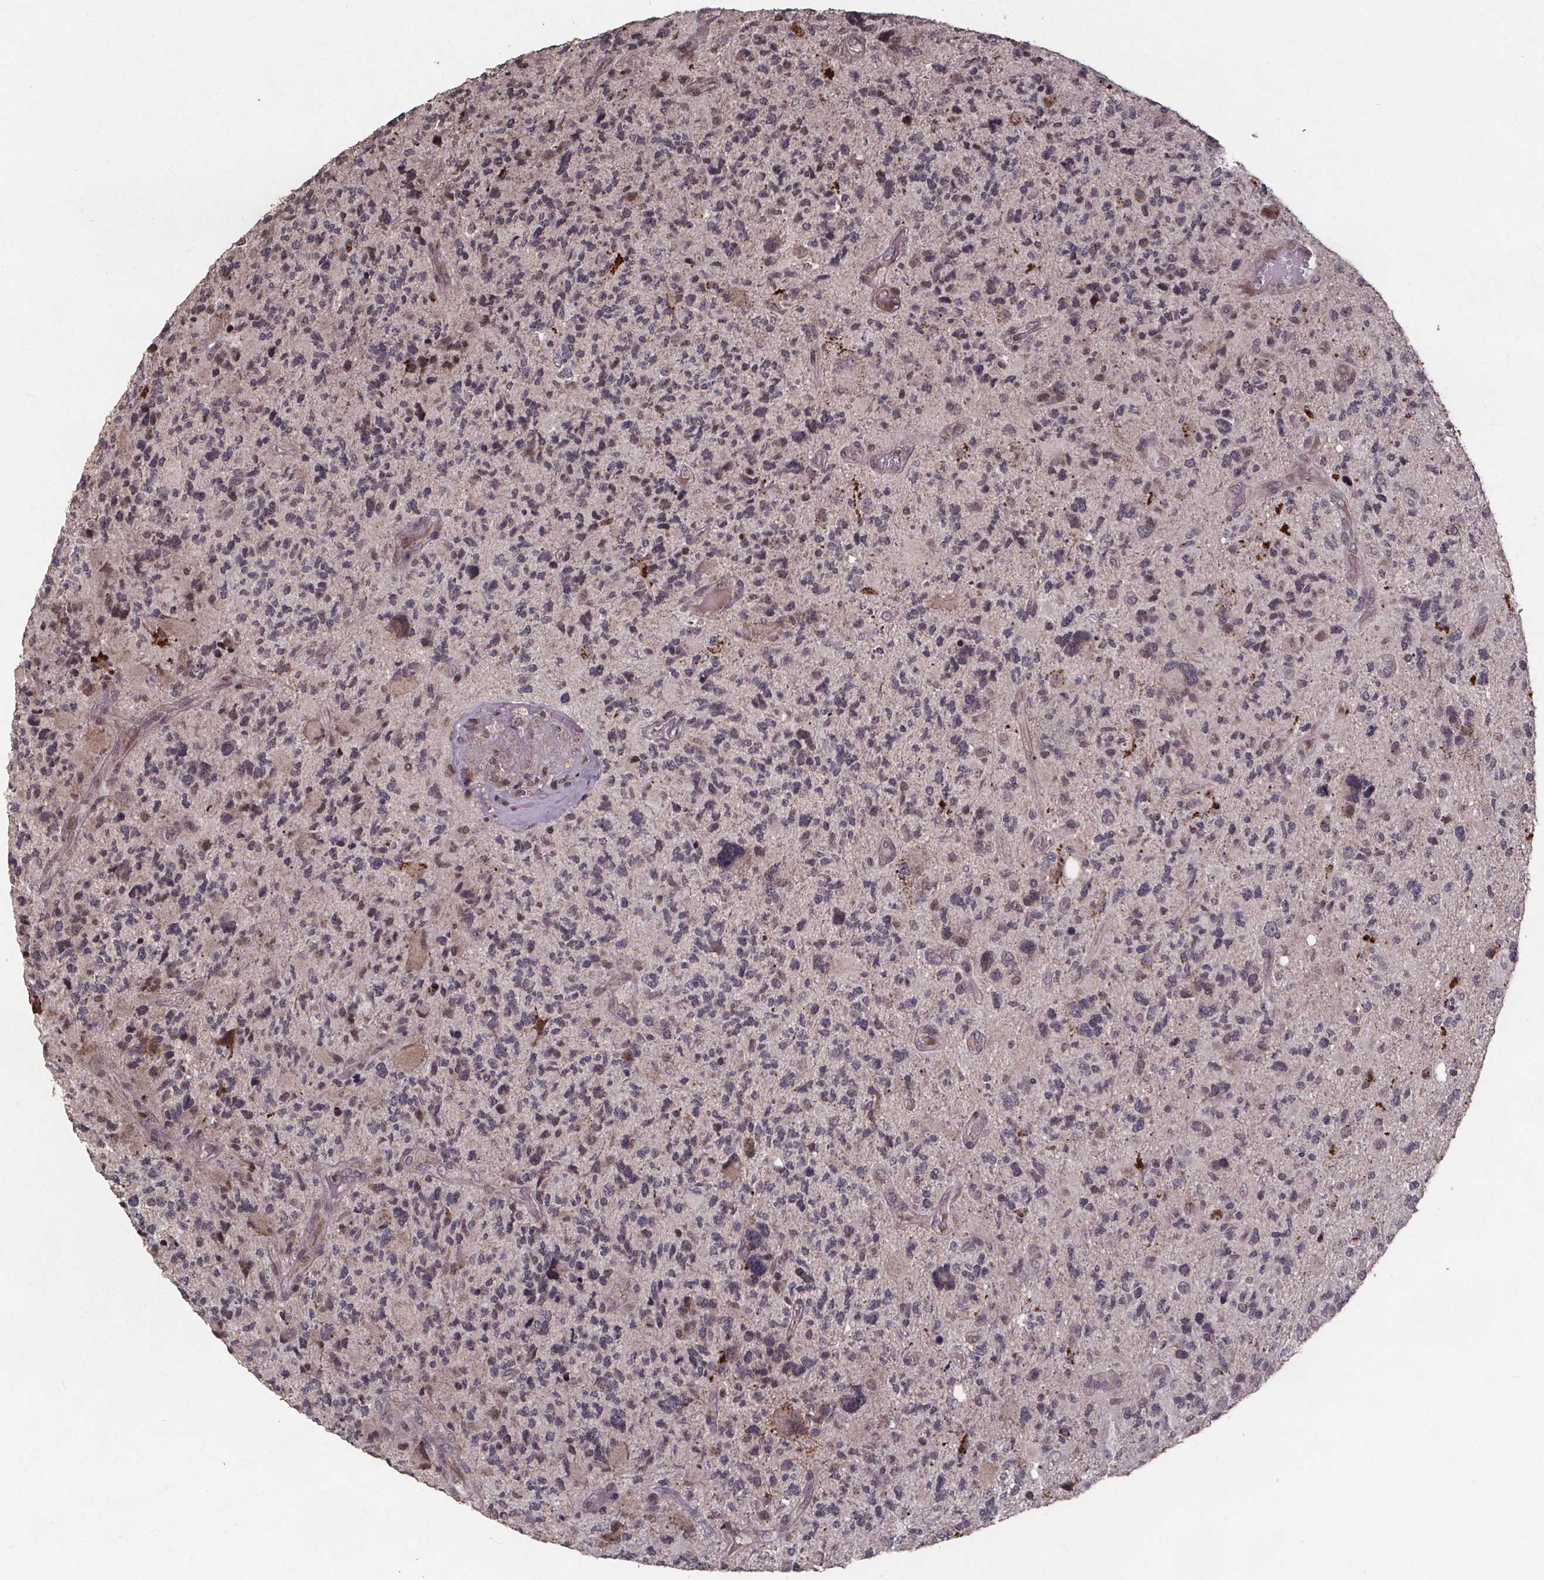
{"staining": {"intensity": "negative", "quantity": "none", "location": "none"}, "tissue": "glioma", "cell_type": "Tumor cells", "image_type": "cancer", "snomed": [{"axis": "morphology", "description": "Glioma, malignant, High grade"}, {"axis": "topography", "description": "Brain"}], "caption": "Immunohistochemistry image of neoplastic tissue: human glioma stained with DAB (3,3'-diaminobenzidine) shows no significant protein positivity in tumor cells.", "gene": "GPX3", "patient": {"sex": "female", "age": 71}}